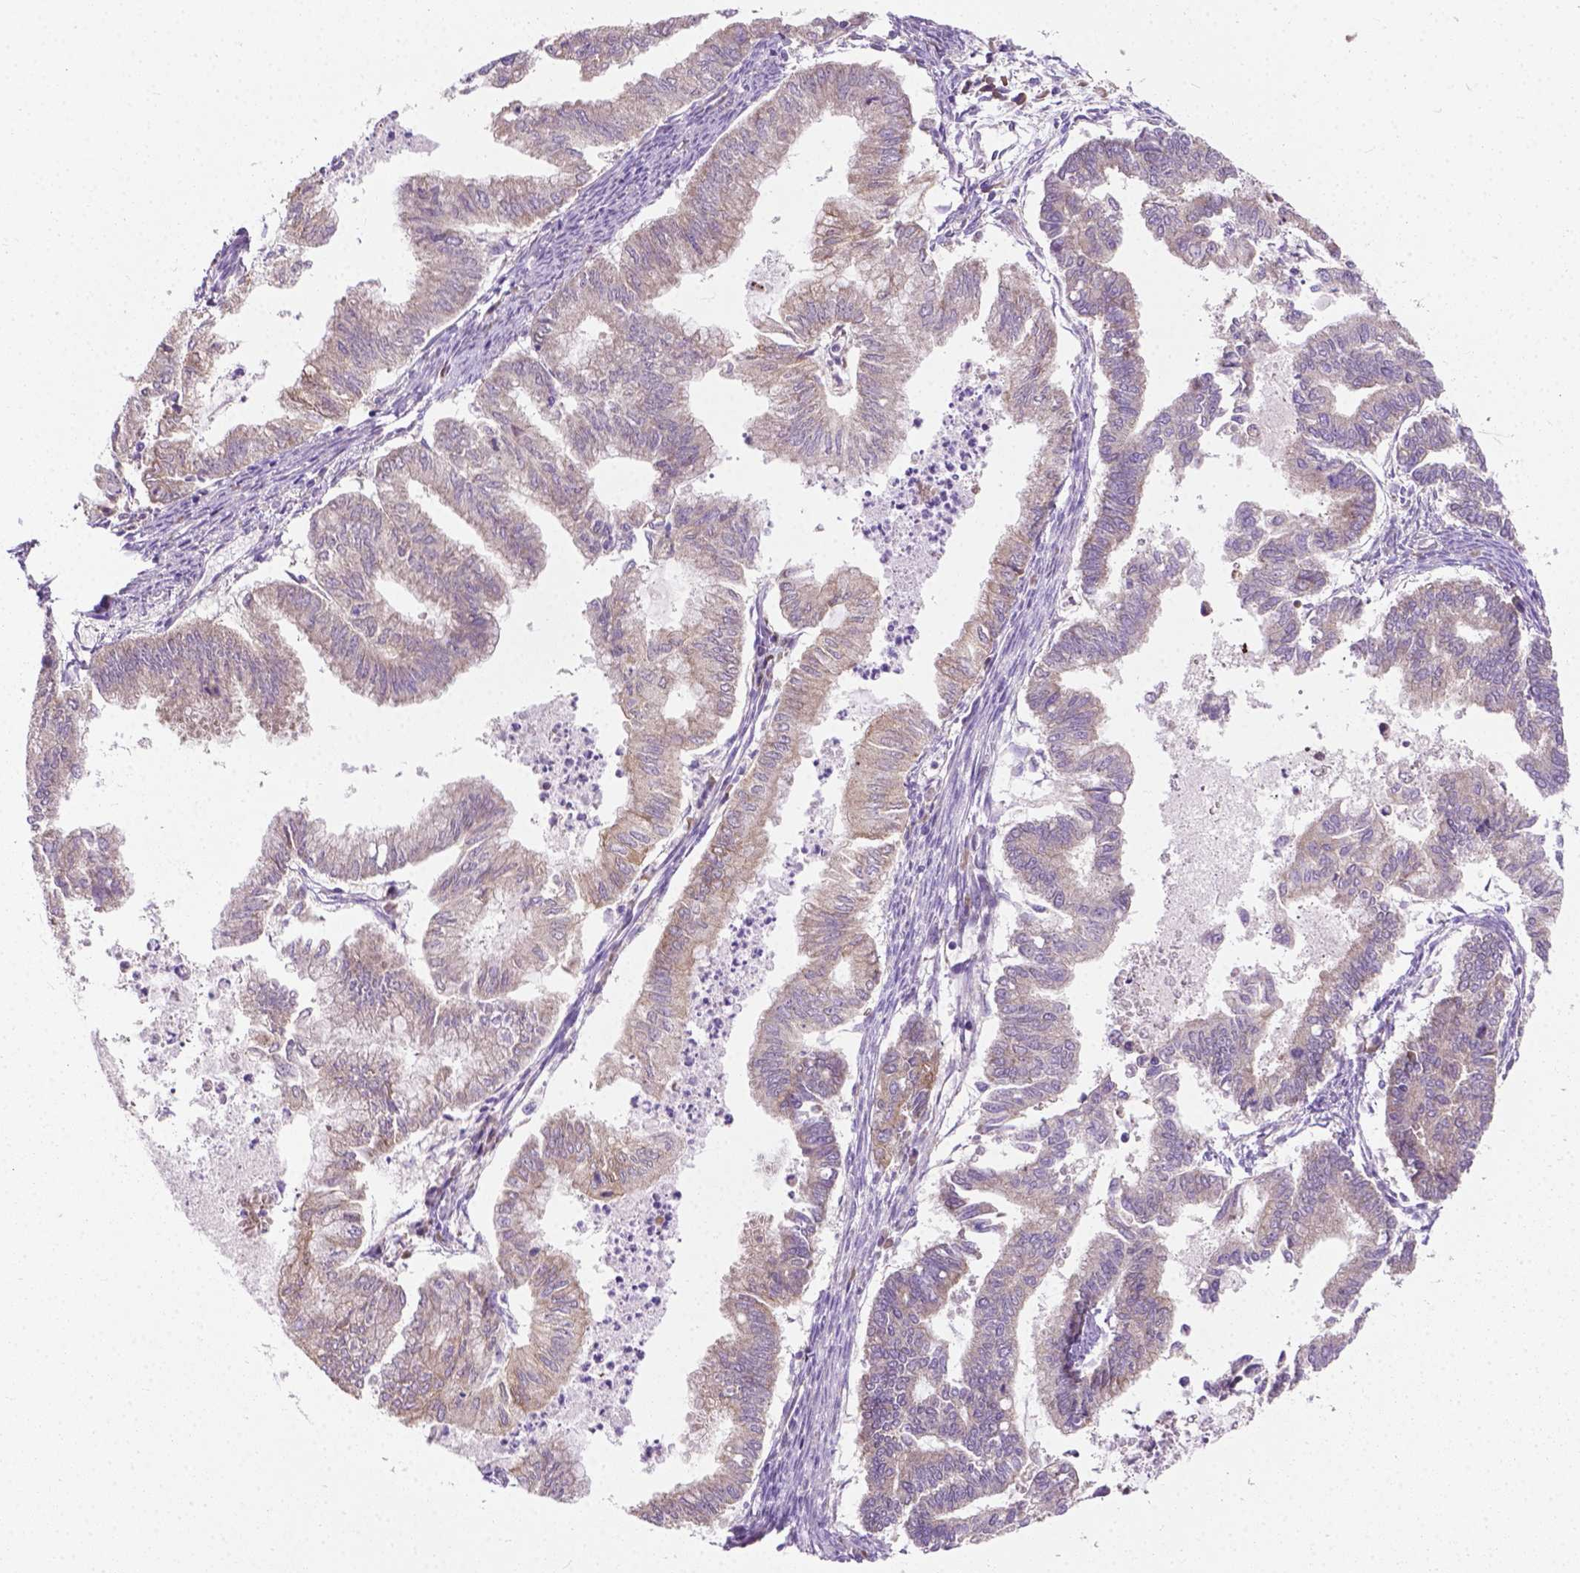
{"staining": {"intensity": "weak", "quantity": "<25%", "location": "cytoplasmic/membranous"}, "tissue": "endometrial cancer", "cell_type": "Tumor cells", "image_type": "cancer", "snomed": [{"axis": "morphology", "description": "Adenocarcinoma, NOS"}, {"axis": "topography", "description": "Endometrium"}], "caption": "Endometrial adenocarcinoma was stained to show a protein in brown. There is no significant expression in tumor cells.", "gene": "MZT1", "patient": {"sex": "female", "age": 79}}